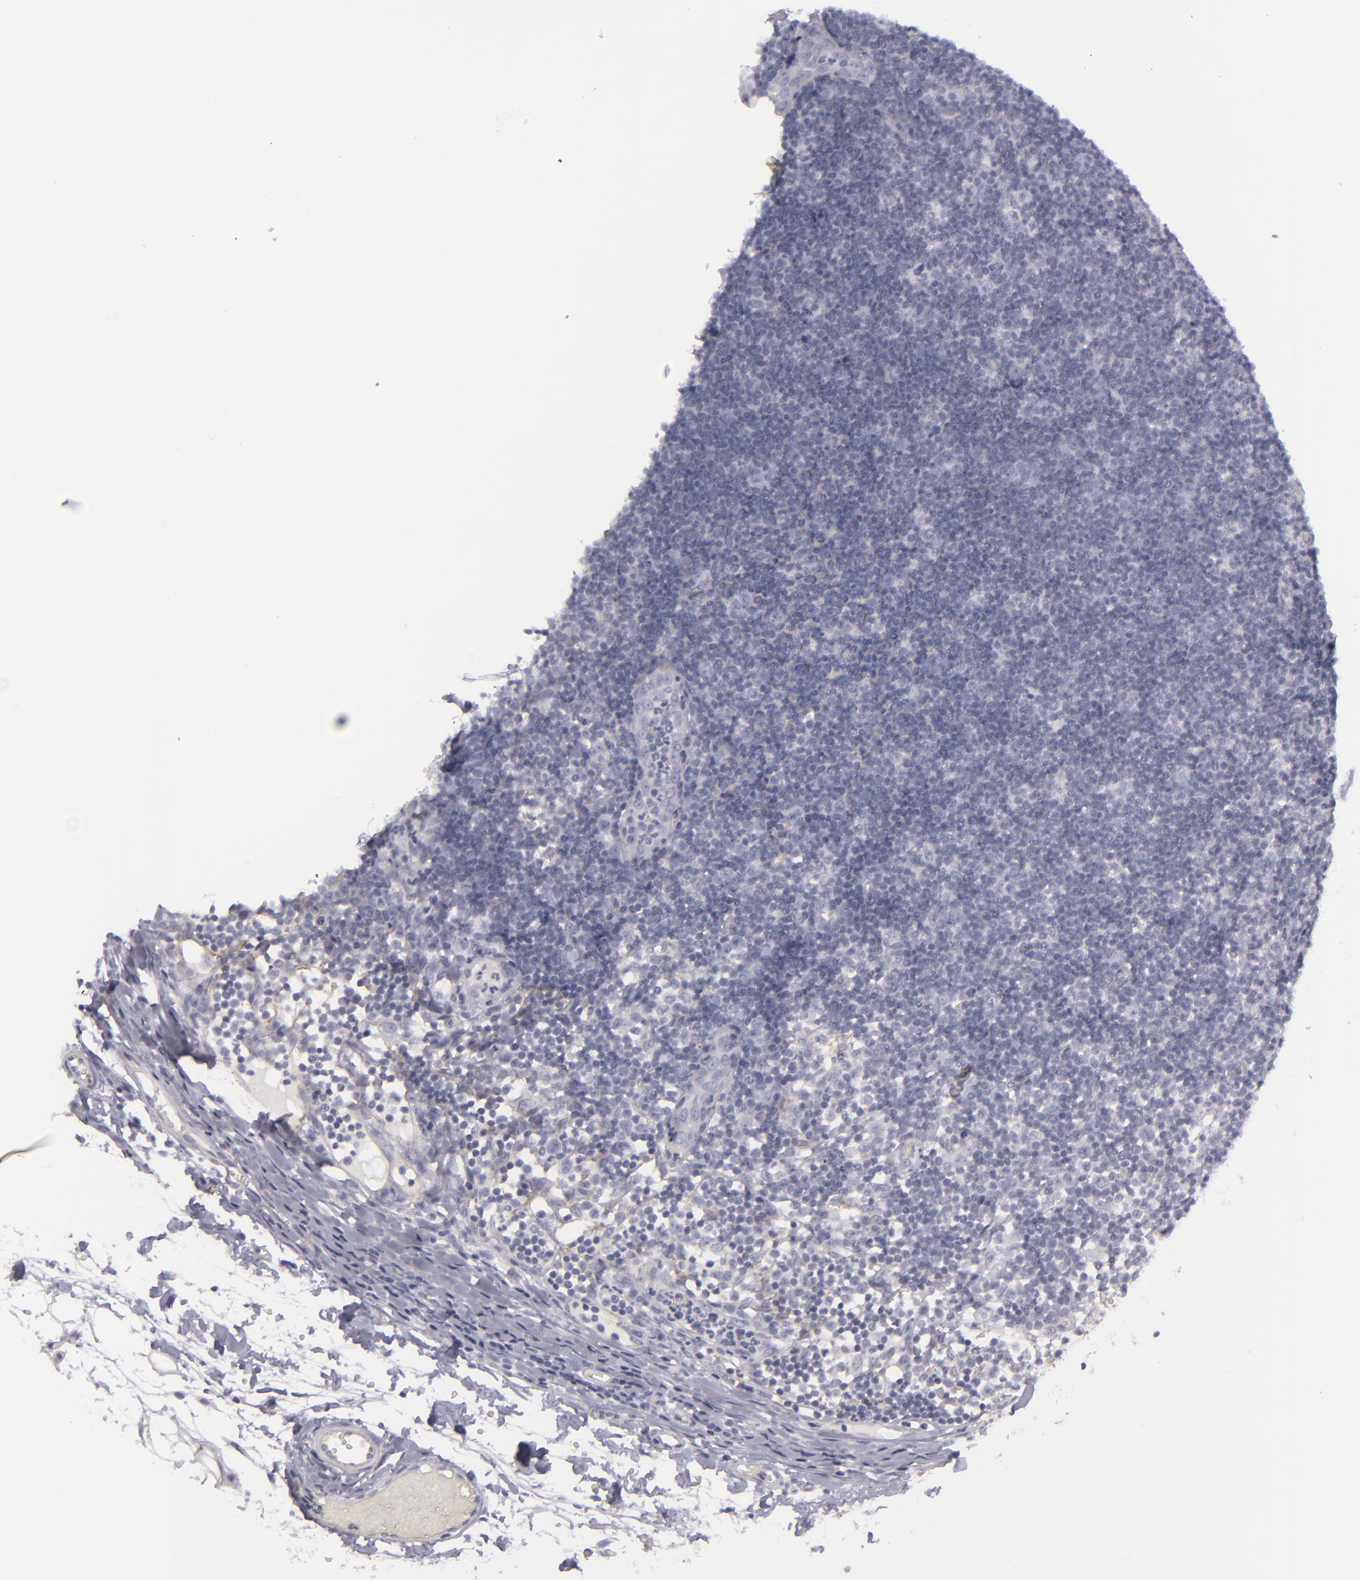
{"staining": {"intensity": "negative", "quantity": "none", "location": "none"}, "tissue": "lymph node", "cell_type": "Germinal center cells", "image_type": "normal", "snomed": [{"axis": "morphology", "description": "Normal tissue, NOS"}, {"axis": "morphology", "description": "Inflammation, NOS"}, {"axis": "topography", "description": "Lymph node"}, {"axis": "topography", "description": "Salivary gland"}], "caption": "Immunohistochemistry image of benign lymph node: lymph node stained with DAB displays no significant protein expression in germinal center cells. (DAB (3,3'-diaminobenzidine) IHC, high magnification).", "gene": "JUP", "patient": {"sex": "male", "age": 3}}